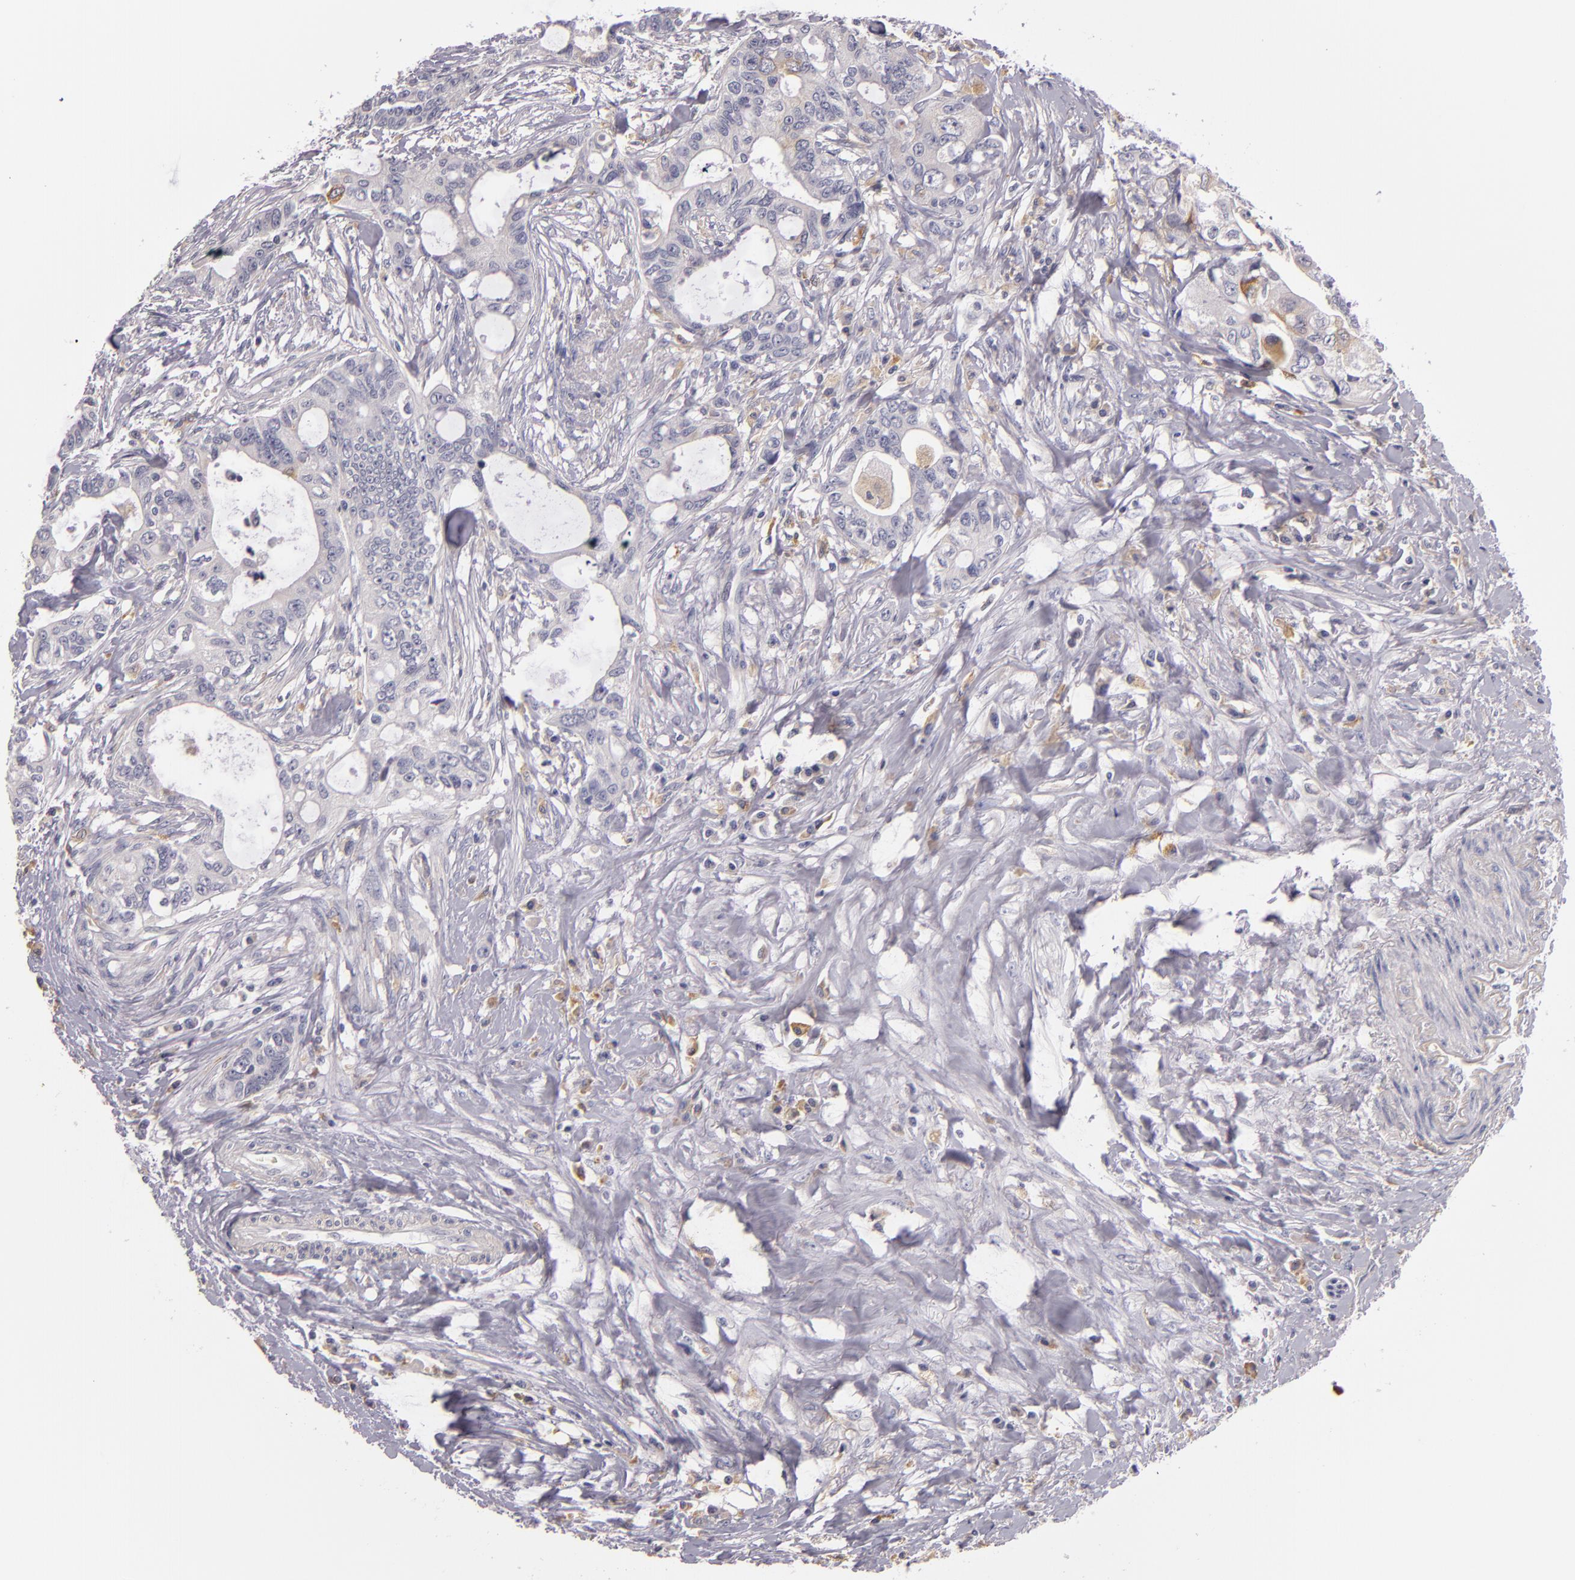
{"staining": {"intensity": "moderate", "quantity": "<25%", "location": "cytoplasmic/membranous"}, "tissue": "colorectal cancer", "cell_type": "Tumor cells", "image_type": "cancer", "snomed": [{"axis": "morphology", "description": "Adenocarcinoma, NOS"}, {"axis": "topography", "description": "Rectum"}], "caption": "Brown immunohistochemical staining in human colorectal cancer shows moderate cytoplasmic/membranous expression in approximately <25% of tumor cells.", "gene": "TLR8", "patient": {"sex": "female", "age": 57}}